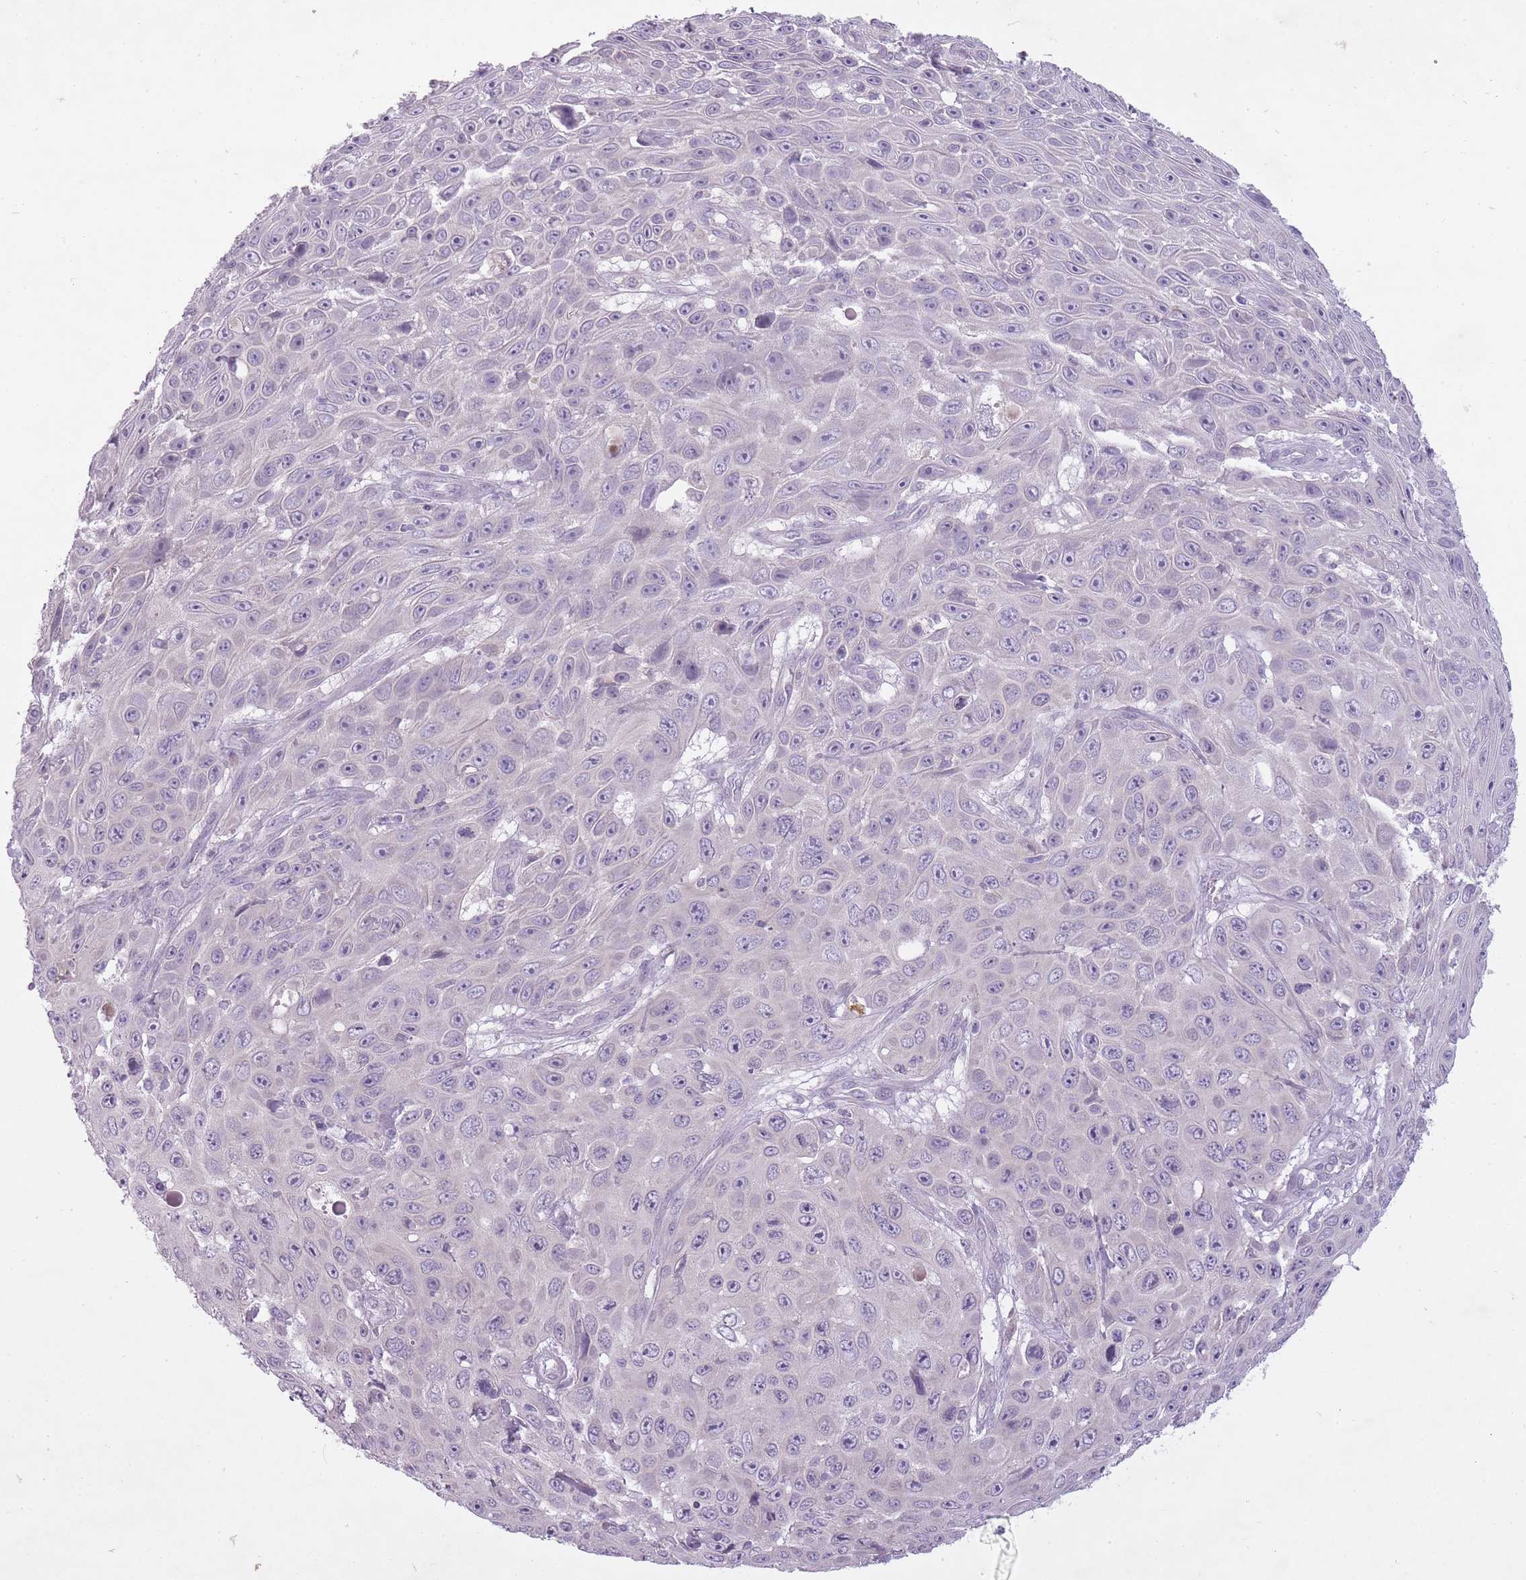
{"staining": {"intensity": "negative", "quantity": "none", "location": "none"}, "tissue": "skin cancer", "cell_type": "Tumor cells", "image_type": "cancer", "snomed": [{"axis": "morphology", "description": "Squamous cell carcinoma, NOS"}, {"axis": "topography", "description": "Skin"}], "caption": "IHC of skin cancer (squamous cell carcinoma) exhibits no staining in tumor cells.", "gene": "FAM43B", "patient": {"sex": "male", "age": 82}}